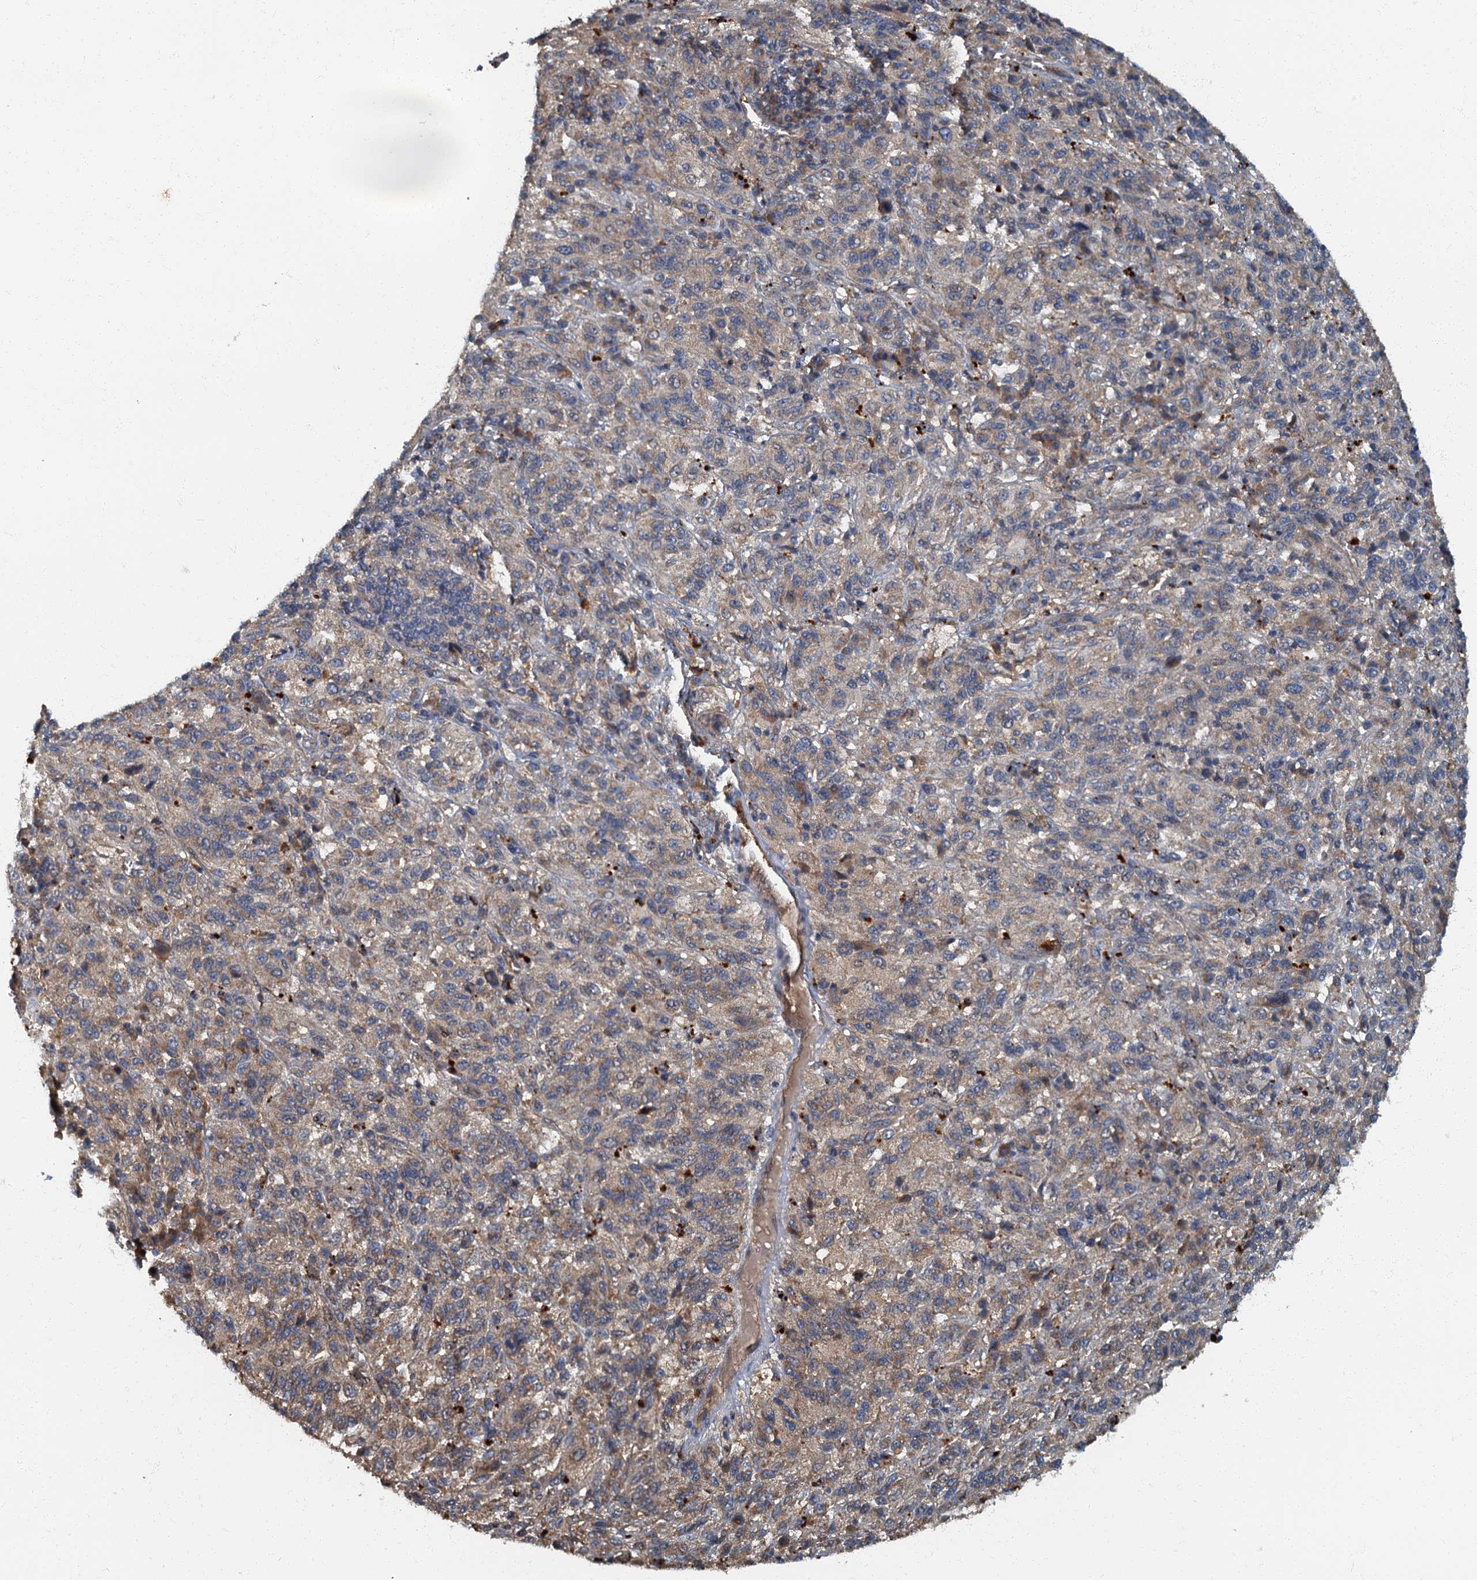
{"staining": {"intensity": "weak", "quantity": ">75%", "location": "cytoplasmic/membranous"}, "tissue": "melanoma", "cell_type": "Tumor cells", "image_type": "cancer", "snomed": [{"axis": "morphology", "description": "Malignant melanoma, Metastatic site"}, {"axis": "topography", "description": "Lung"}], "caption": "Immunohistochemistry photomicrograph of neoplastic tissue: human malignant melanoma (metastatic site) stained using immunohistochemistry (IHC) reveals low levels of weak protein expression localized specifically in the cytoplasmic/membranous of tumor cells, appearing as a cytoplasmic/membranous brown color.", "gene": "ARL11", "patient": {"sex": "male", "age": 64}}